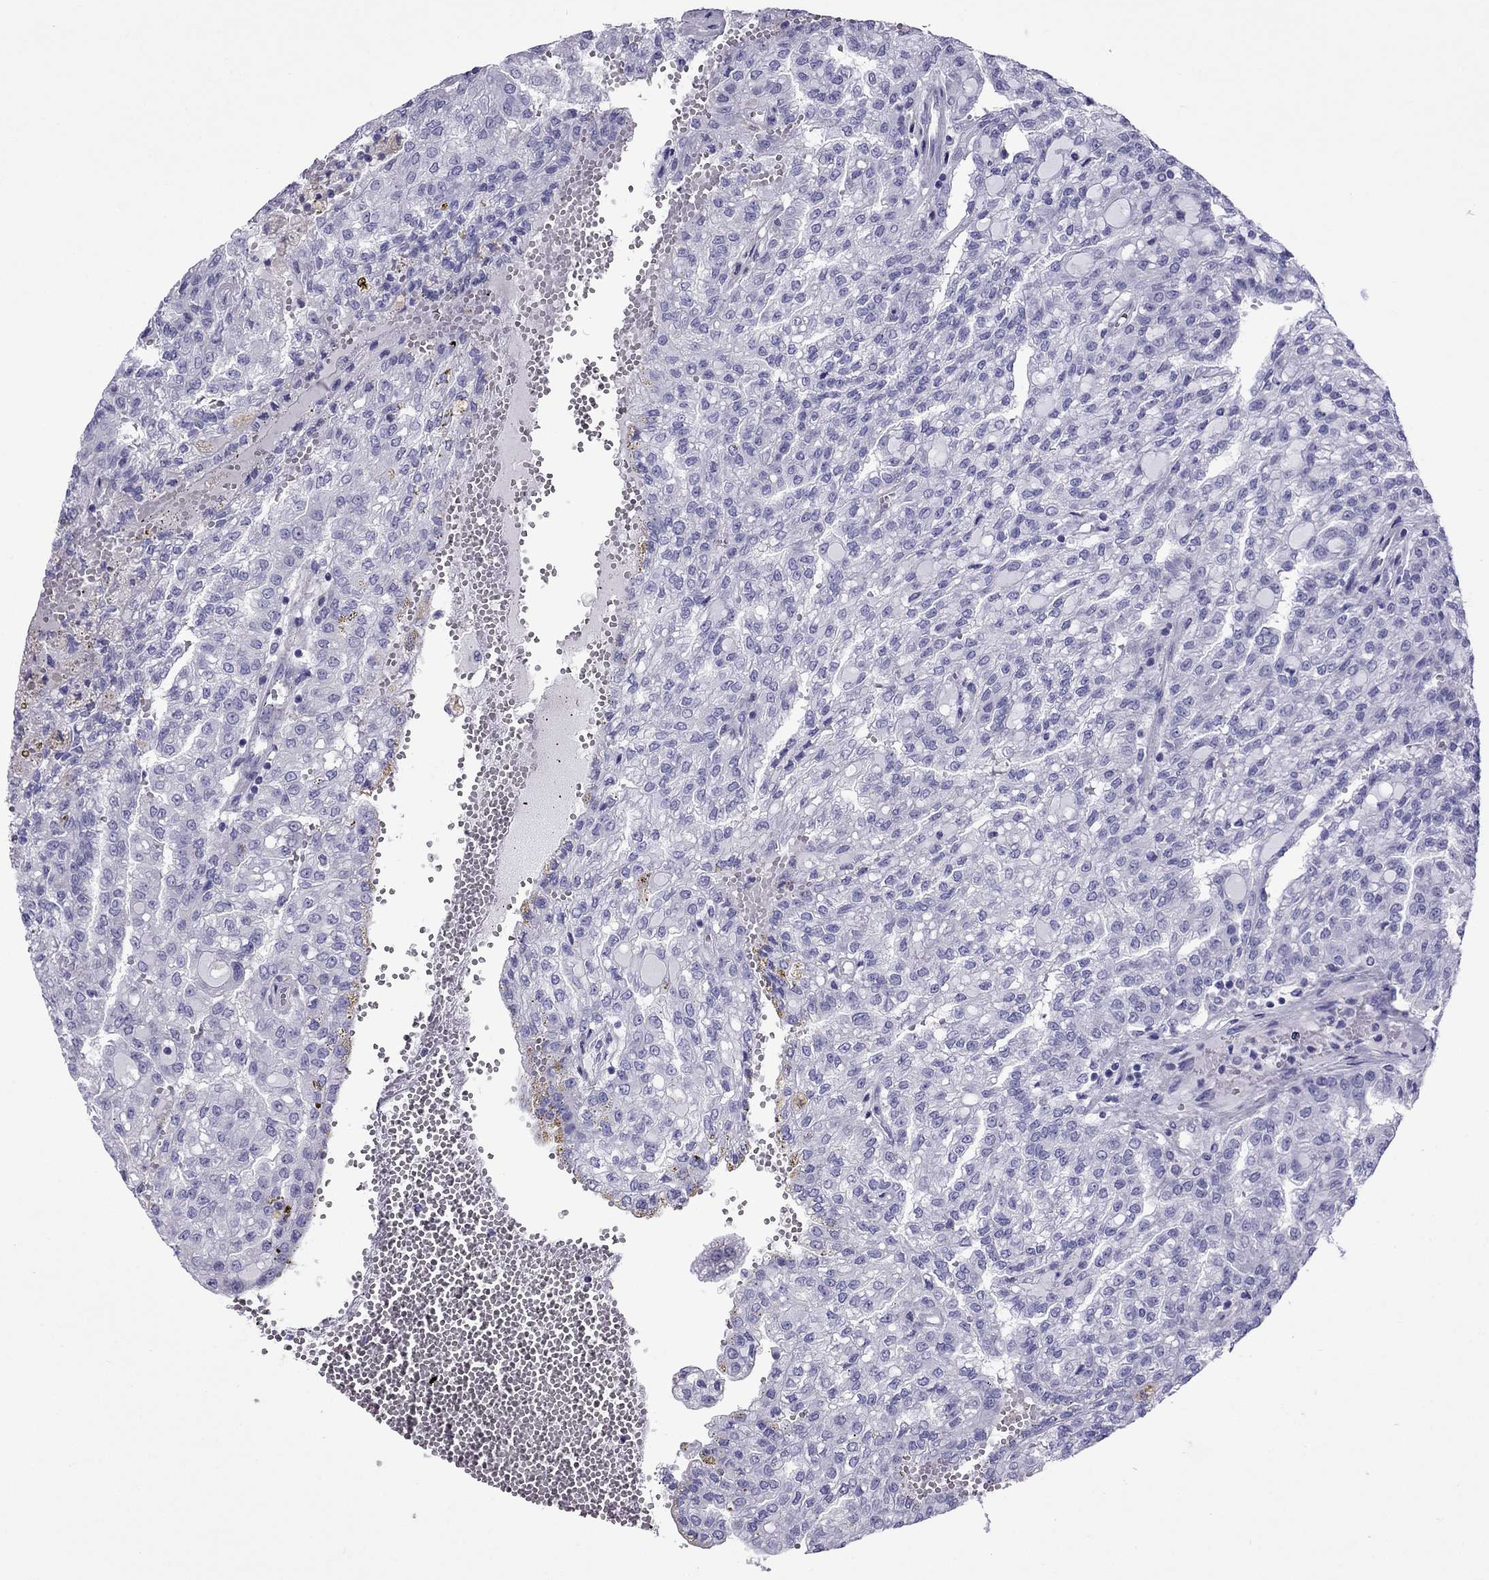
{"staining": {"intensity": "negative", "quantity": "none", "location": "none"}, "tissue": "renal cancer", "cell_type": "Tumor cells", "image_type": "cancer", "snomed": [{"axis": "morphology", "description": "Adenocarcinoma, NOS"}, {"axis": "topography", "description": "Kidney"}], "caption": "DAB (3,3'-diaminobenzidine) immunohistochemical staining of human renal adenocarcinoma exhibits no significant staining in tumor cells. (DAB (3,3'-diaminobenzidine) immunohistochemistry (IHC) with hematoxylin counter stain).", "gene": "MYL11", "patient": {"sex": "male", "age": 63}}